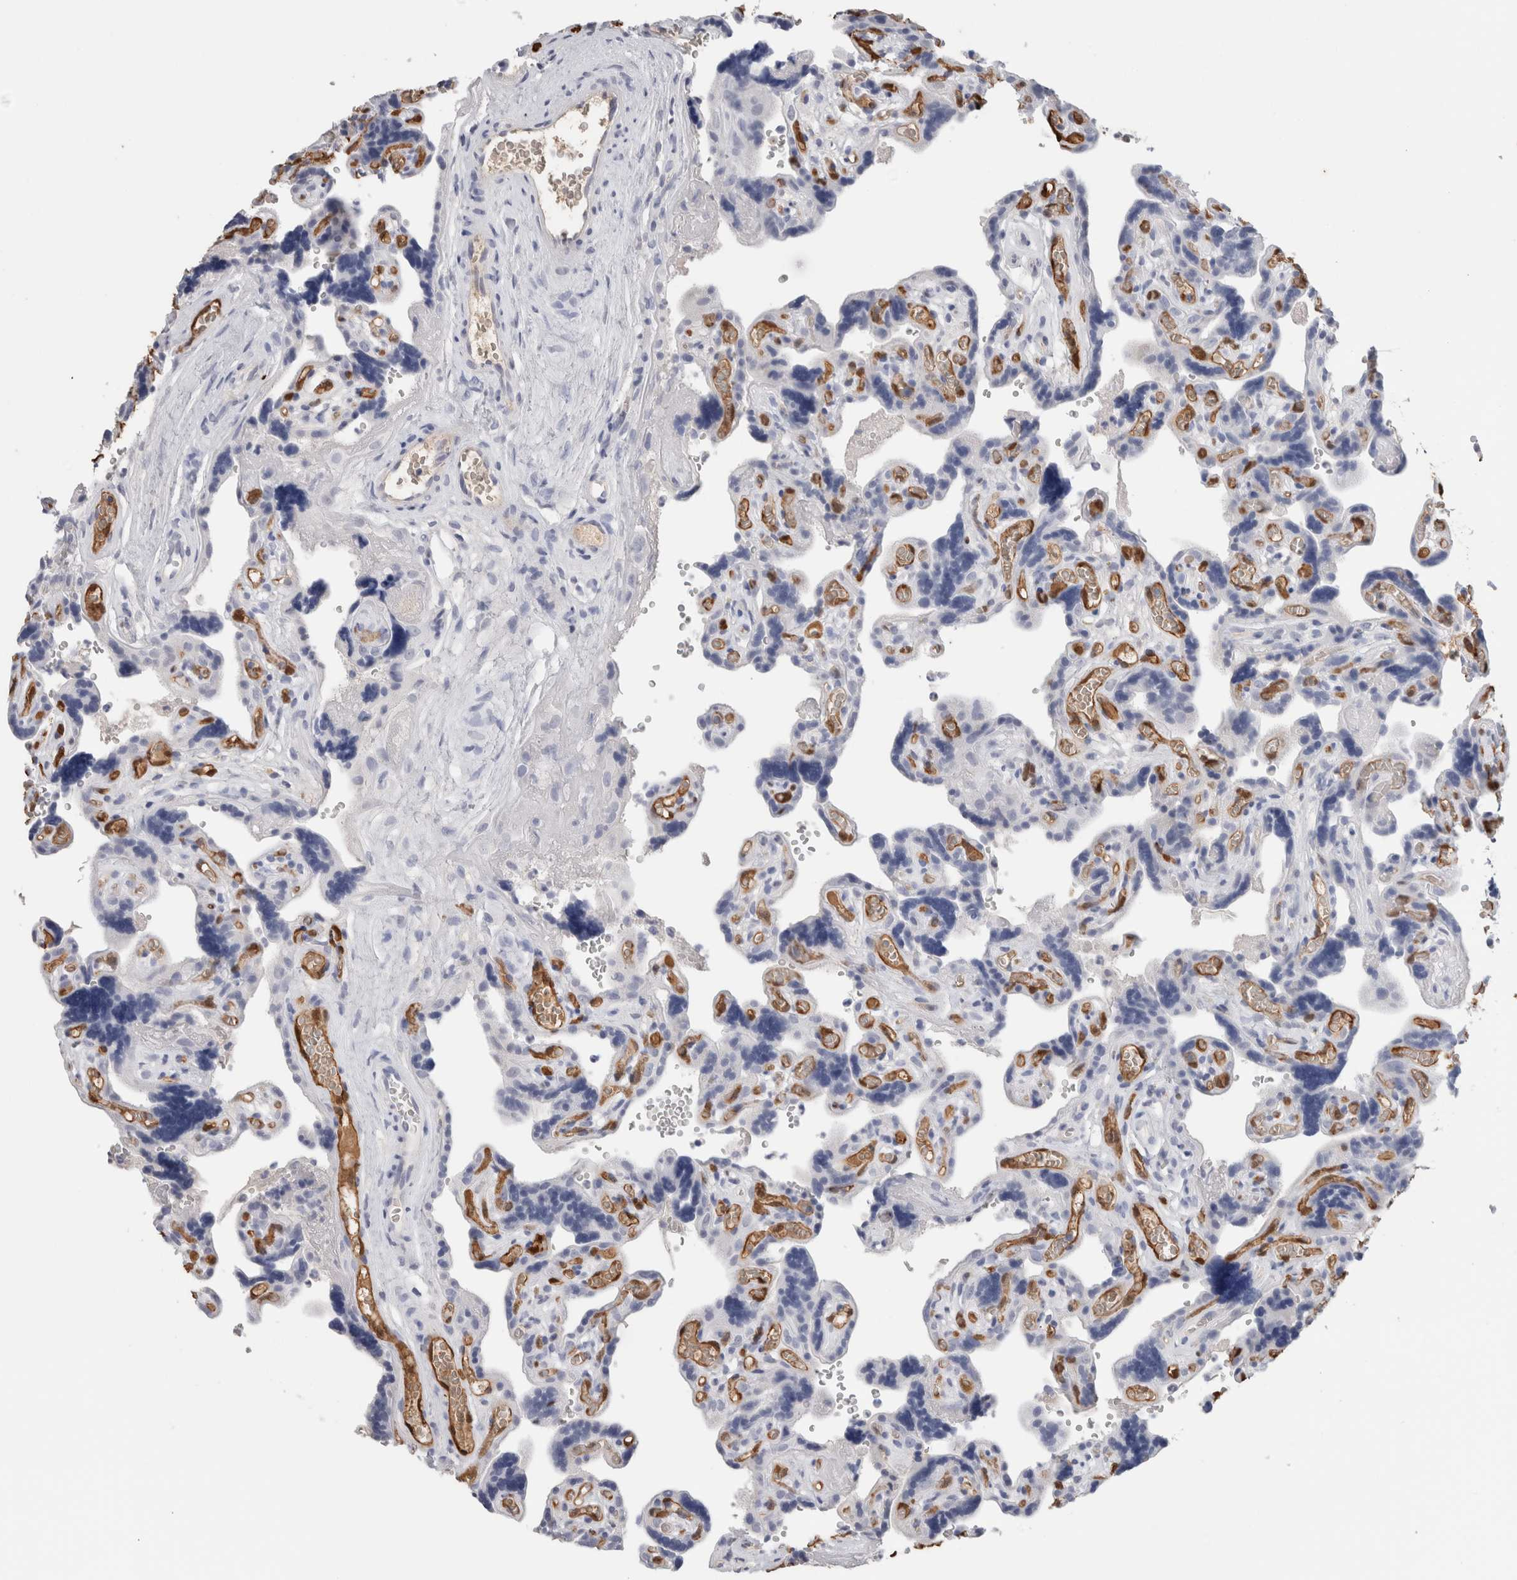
{"staining": {"intensity": "negative", "quantity": "none", "location": "none"}, "tissue": "placenta", "cell_type": "Trophoblastic cells", "image_type": "normal", "snomed": [{"axis": "morphology", "description": "Normal tissue, NOS"}, {"axis": "topography", "description": "Placenta"}], "caption": "Micrograph shows no significant protein staining in trophoblastic cells of benign placenta.", "gene": "FABP4", "patient": {"sex": "female", "age": 30}}